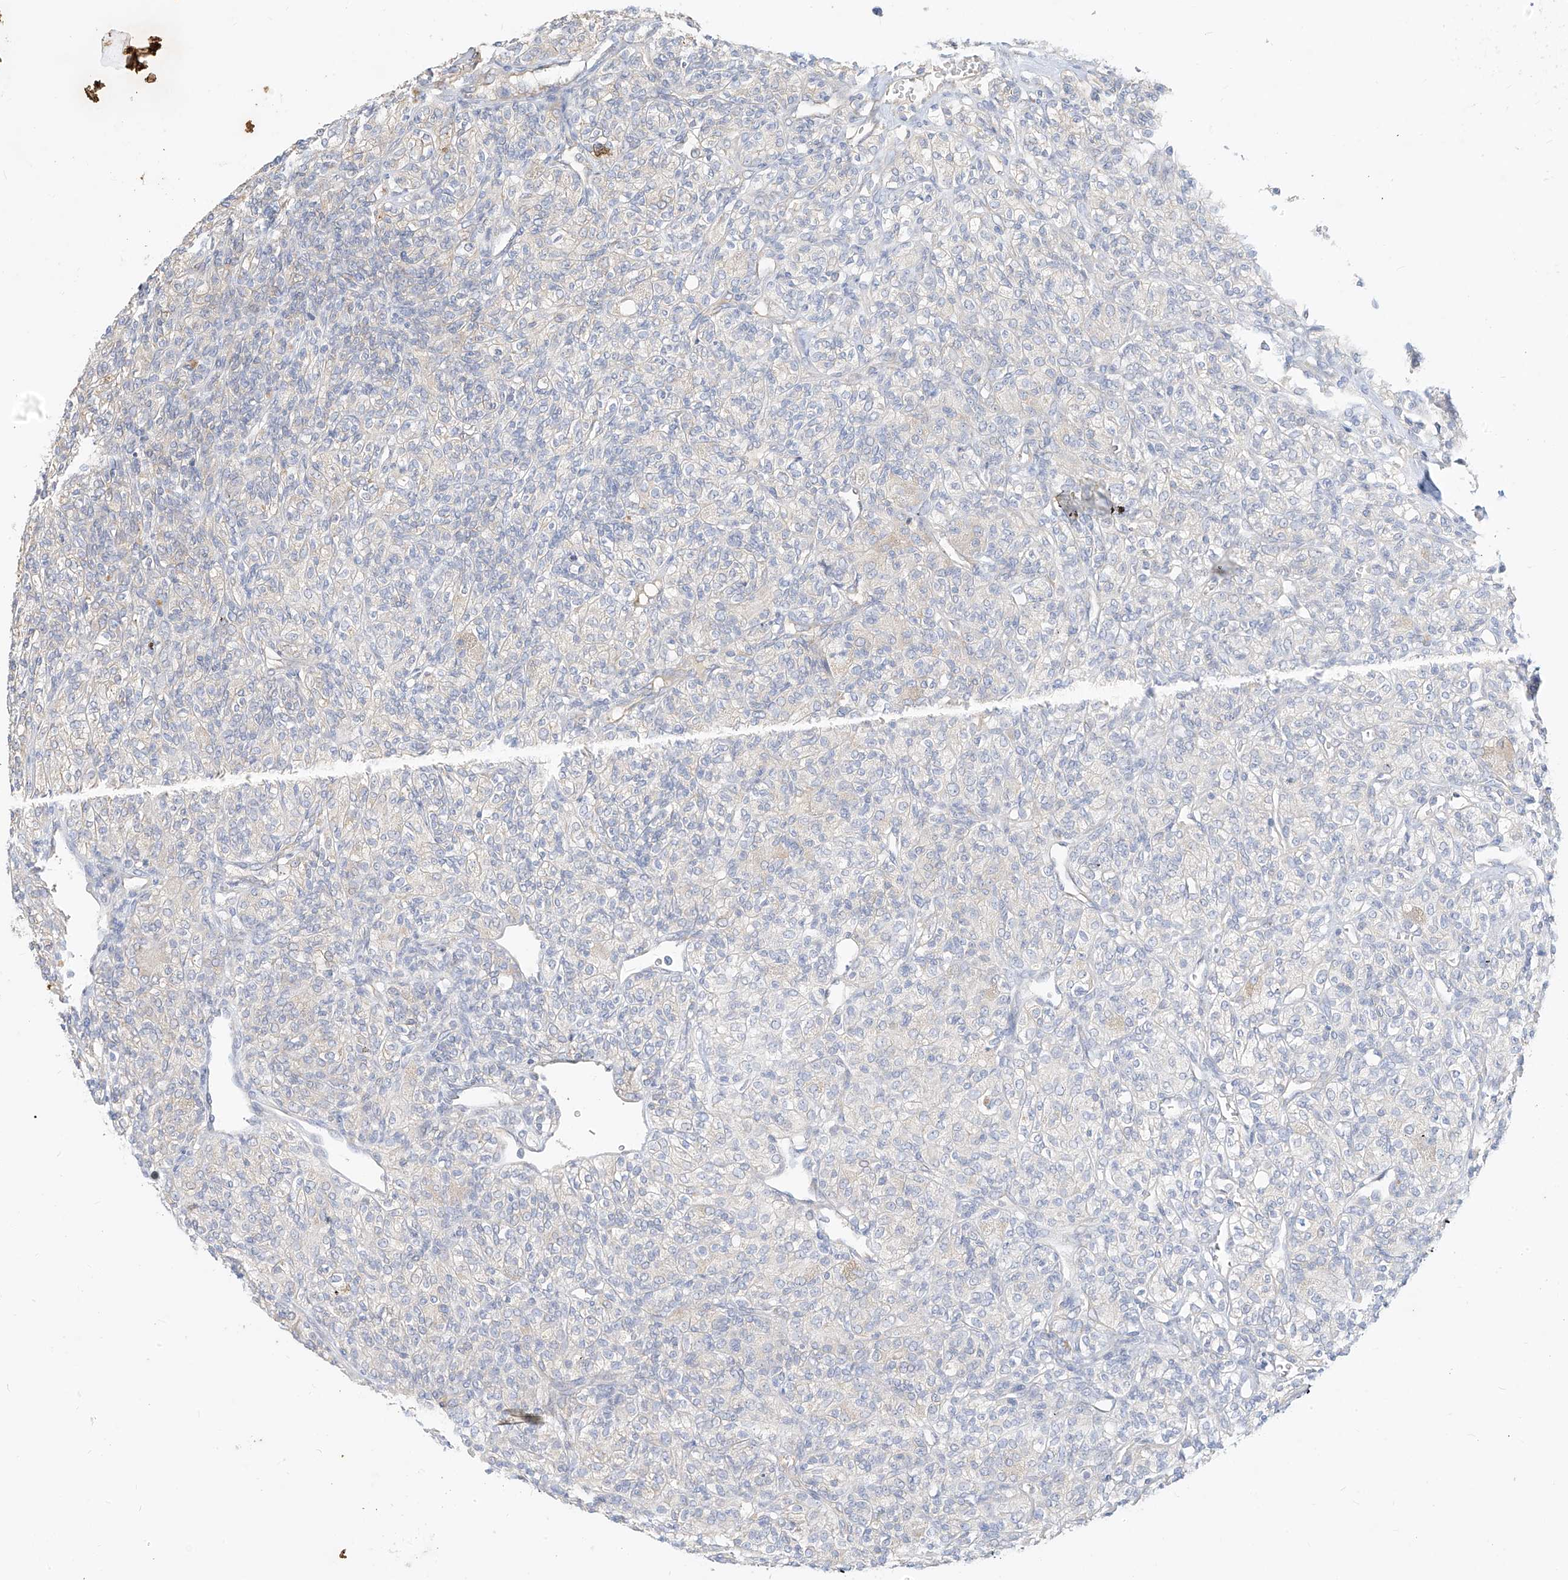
{"staining": {"intensity": "negative", "quantity": "none", "location": "none"}, "tissue": "renal cancer", "cell_type": "Tumor cells", "image_type": "cancer", "snomed": [{"axis": "morphology", "description": "Adenocarcinoma, NOS"}, {"axis": "topography", "description": "Kidney"}], "caption": "Image shows no significant protein staining in tumor cells of renal cancer.", "gene": "RASA2", "patient": {"sex": "male", "age": 77}}